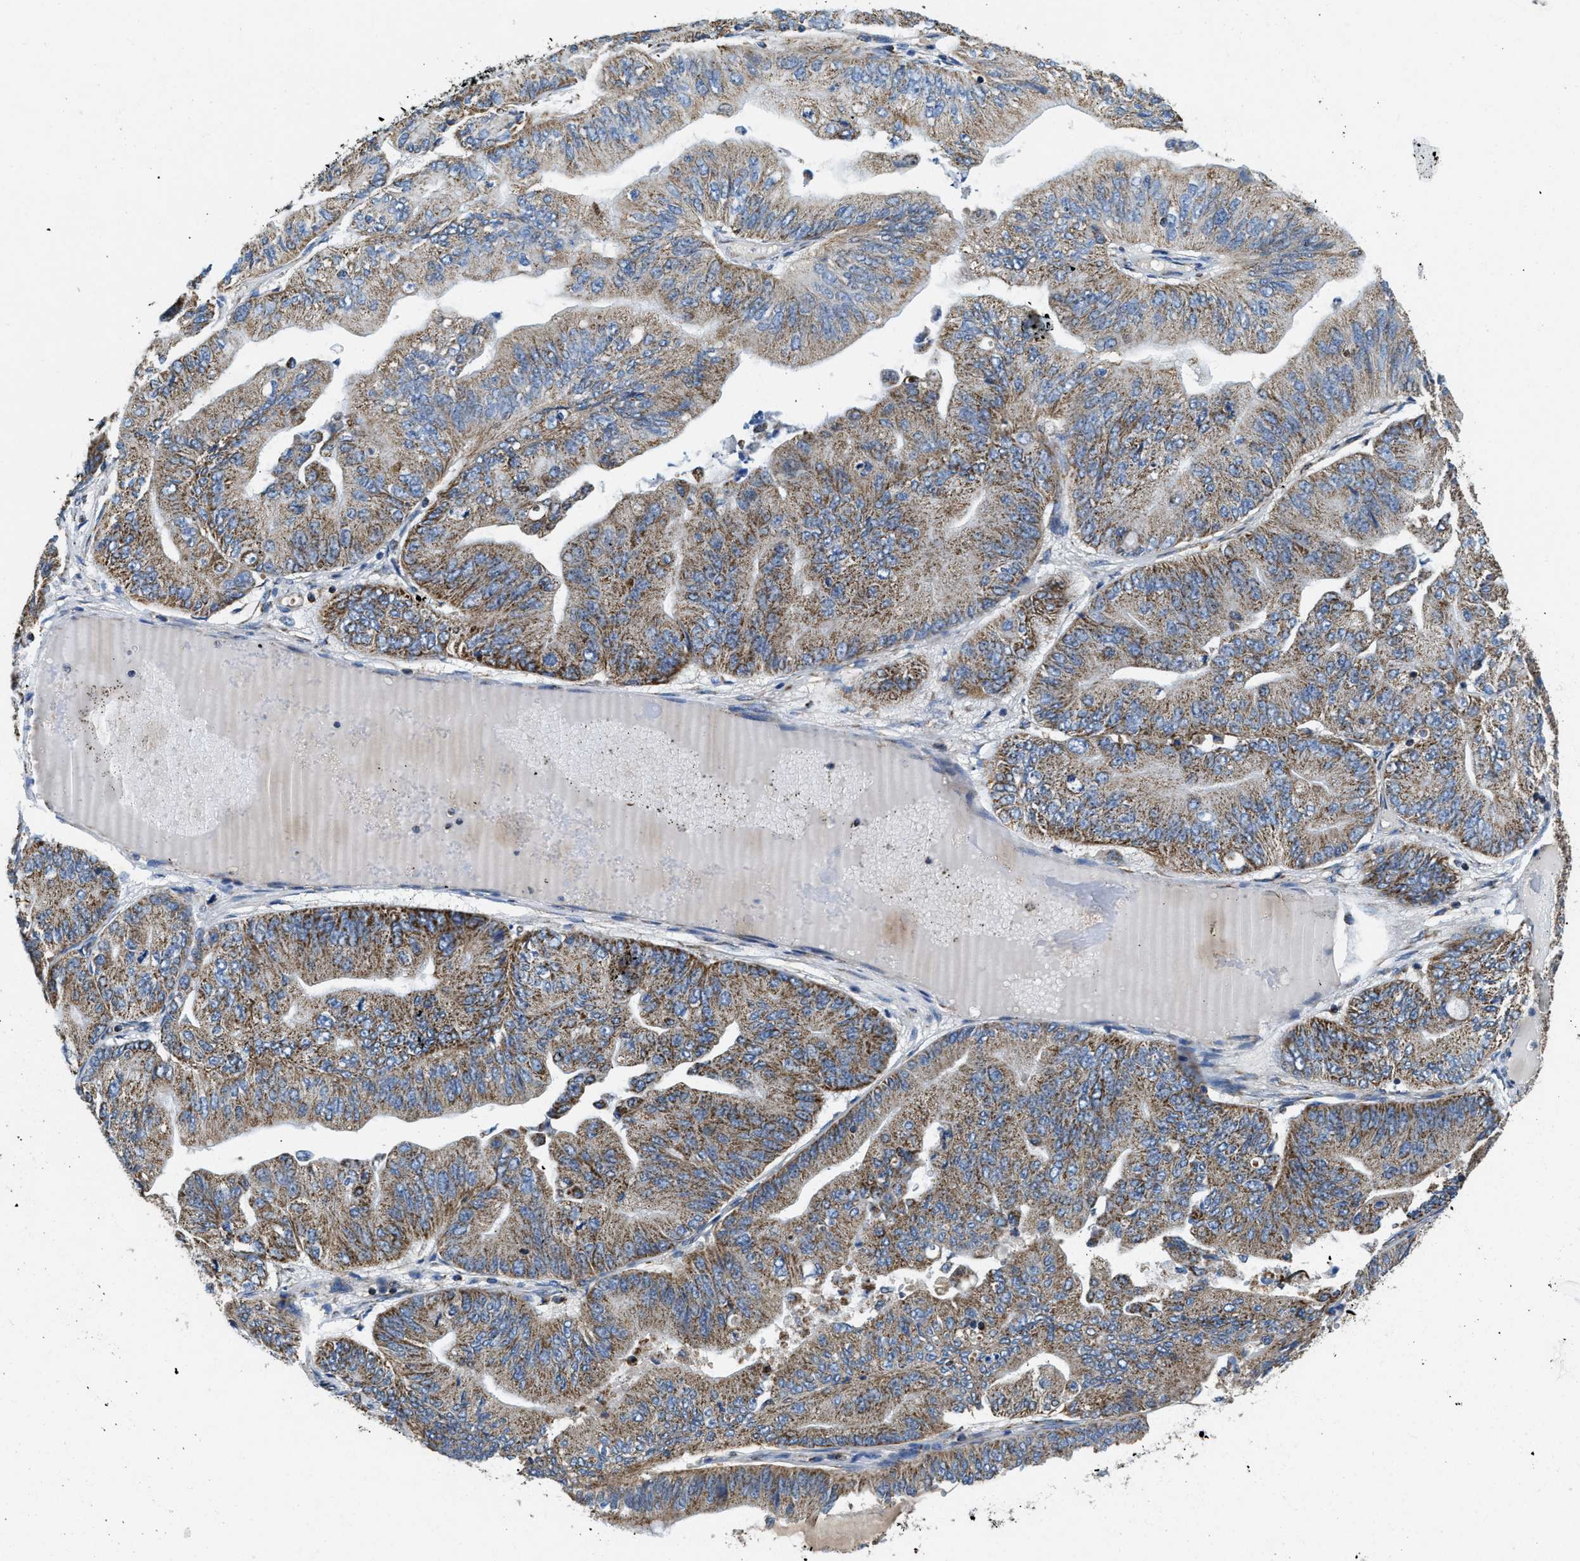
{"staining": {"intensity": "moderate", "quantity": ">75%", "location": "cytoplasmic/membranous"}, "tissue": "ovarian cancer", "cell_type": "Tumor cells", "image_type": "cancer", "snomed": [{"axis": "morphology", "description": "Cystadenocarcinoma, mucinous, NOS"}, {"axis": "topography", "description": "Ovary"}], "caption": "A medium amount of moderate cytoplasmic/membranous staining is present in about >75% of tumor cells in mucinous cystadenocarcinoma (ovarian) tissue.", "gene": "STK33", "patient": {"sex": "female", "age": 61}}